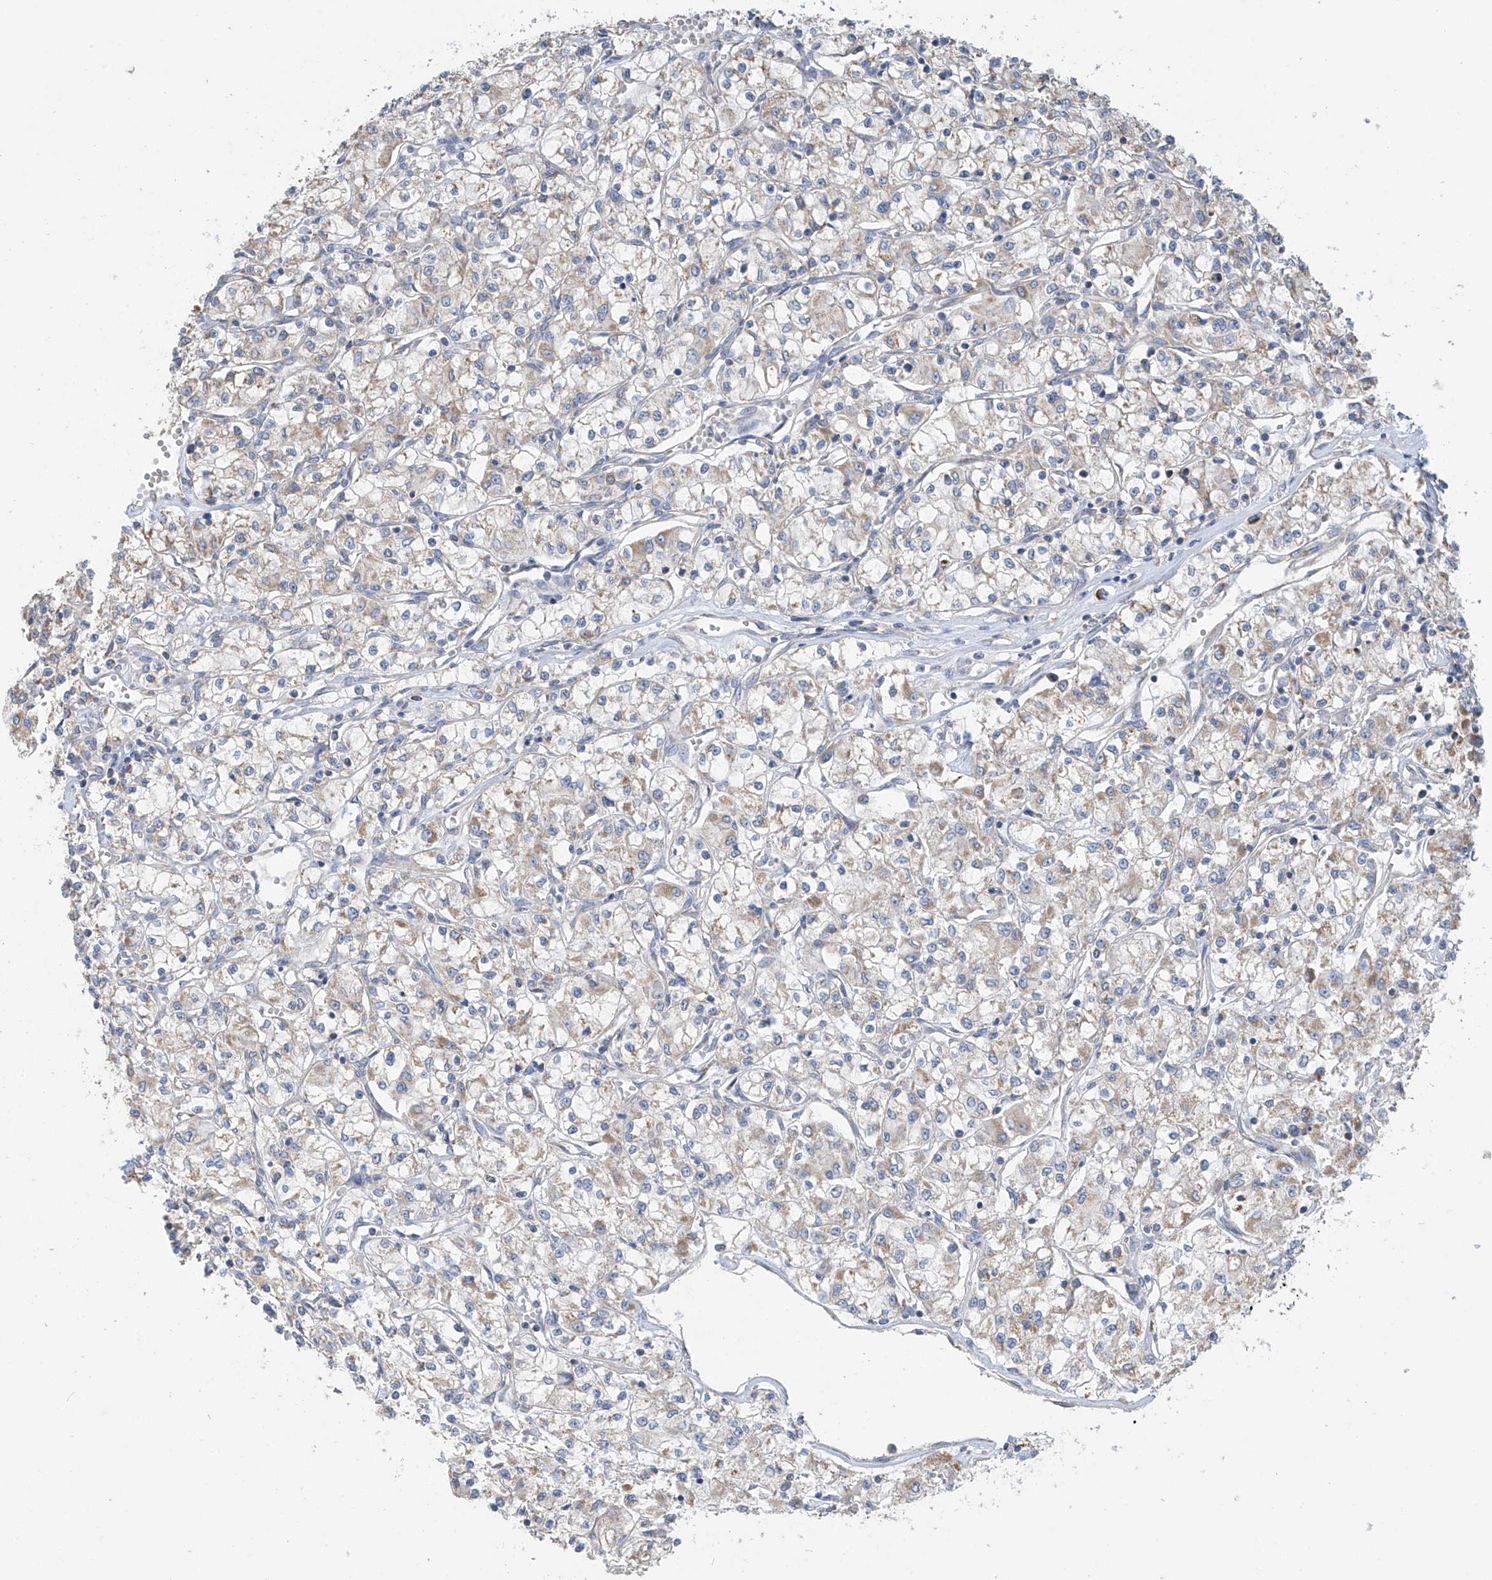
{"staining": {"intensity": "moderate", "quantity": "25%-75%", "location": "cytoplasmic/membranous"}, "tissue": "renal cancer", "cell_type": "Tumor cells", "image_type": "cancer", "snomed": [{"axis": "morphology", "description": "Adenocarcinoma, NOS"}, {"axis": "topography", "description": "Kidney"}], "caption": "Protein expression analysis of renal cancer demonstrates moderate cytoplasmic/membranous expression in approximately 25%-75% of tumor cells.", "gene": "PNPT1", "patient": {"sex": "female", "age": 59}}